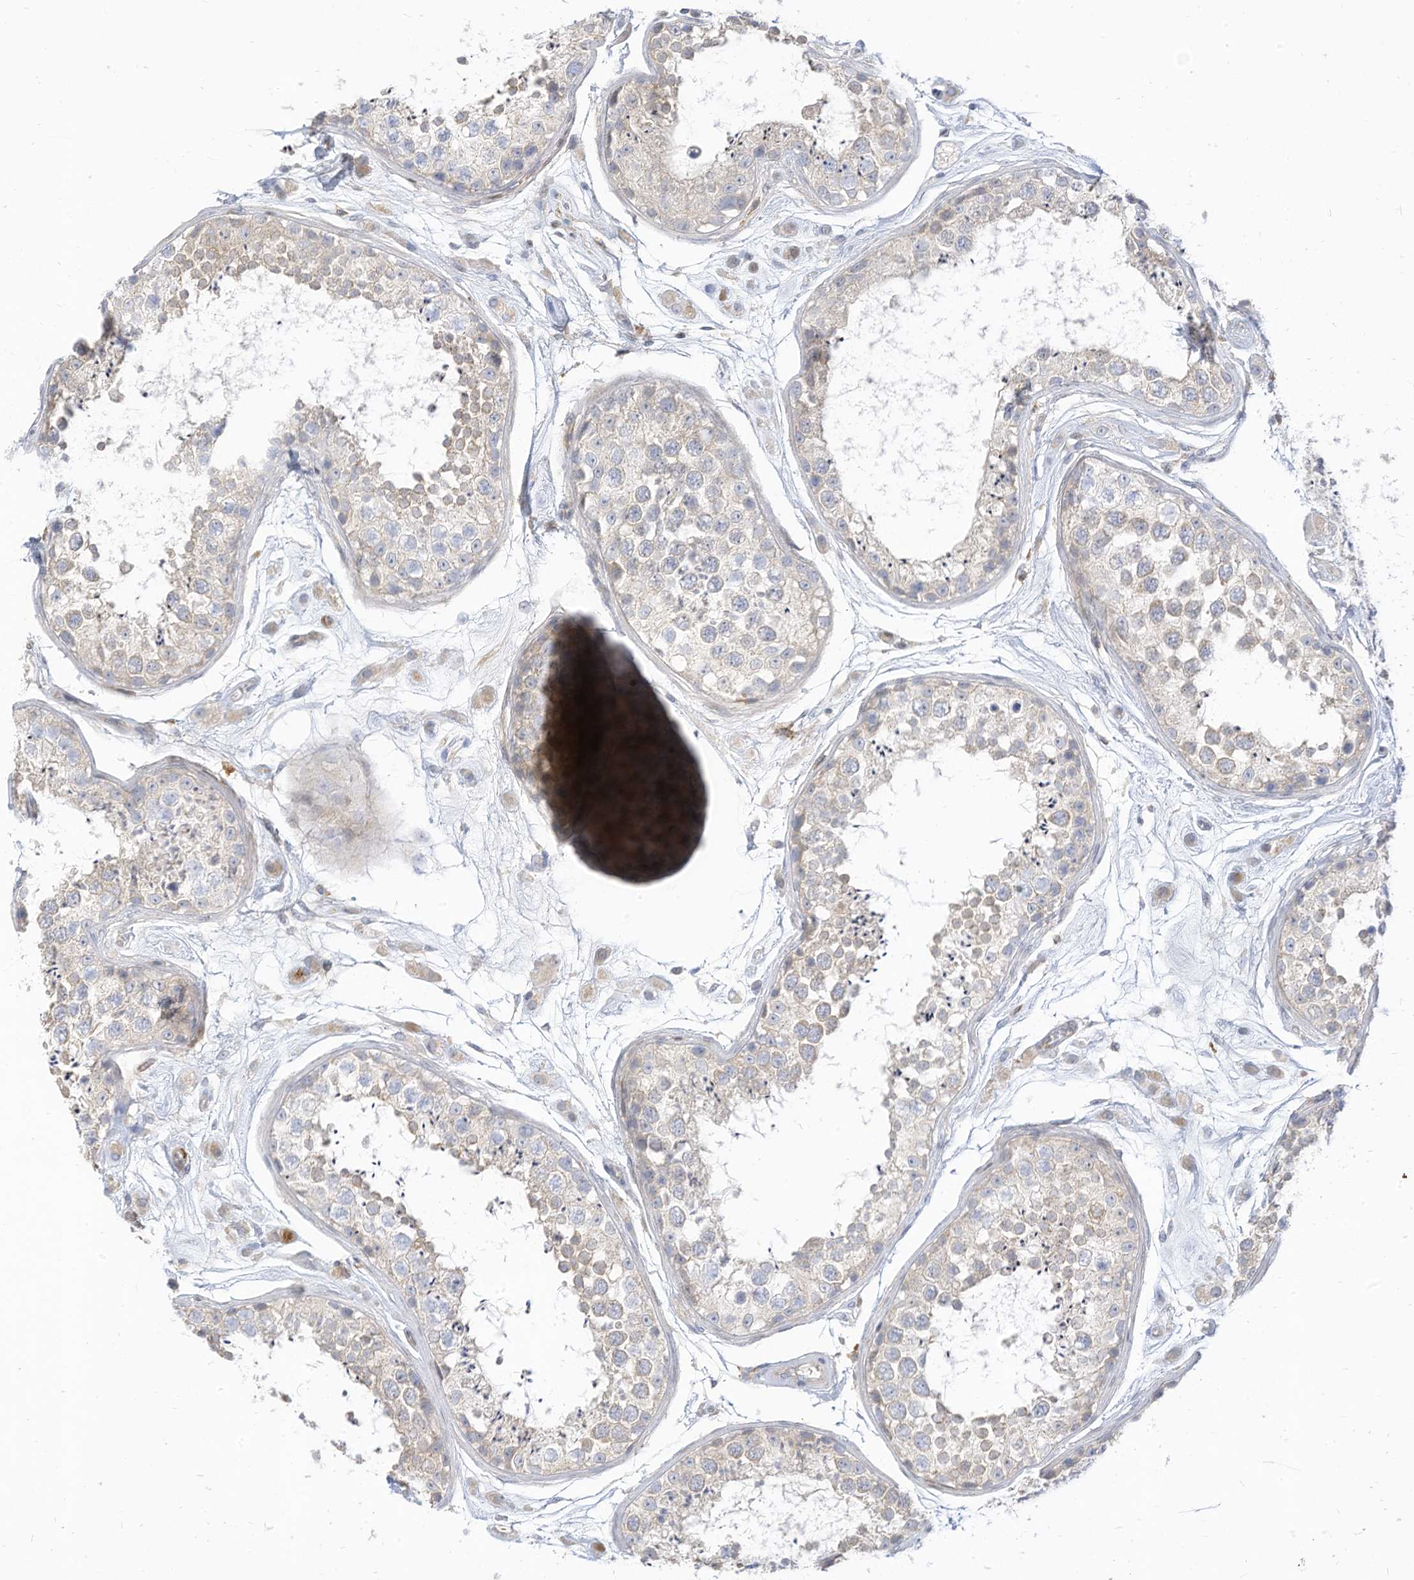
{"staining": {"intensity": "negative", "quantity": "none", "location": "none"}, "tissue": "testis", "cell_type": "Cells in seminiferous ducts", "image_type": "normal", "snomed": [{"axis": "morphology", "description": "Normal tissue, NOS"}, {"axis": "topography", "description": "Testis"}], "caption": "Cells in seminiferous ducts show no significant expression in unremarkable testis. (DAB (3,3'-diaminobenzidine) immunohistochemistry (IHC), high magnification).", "gene": "ATP13A1", "patient": {"sex": "male", "age": 25}}